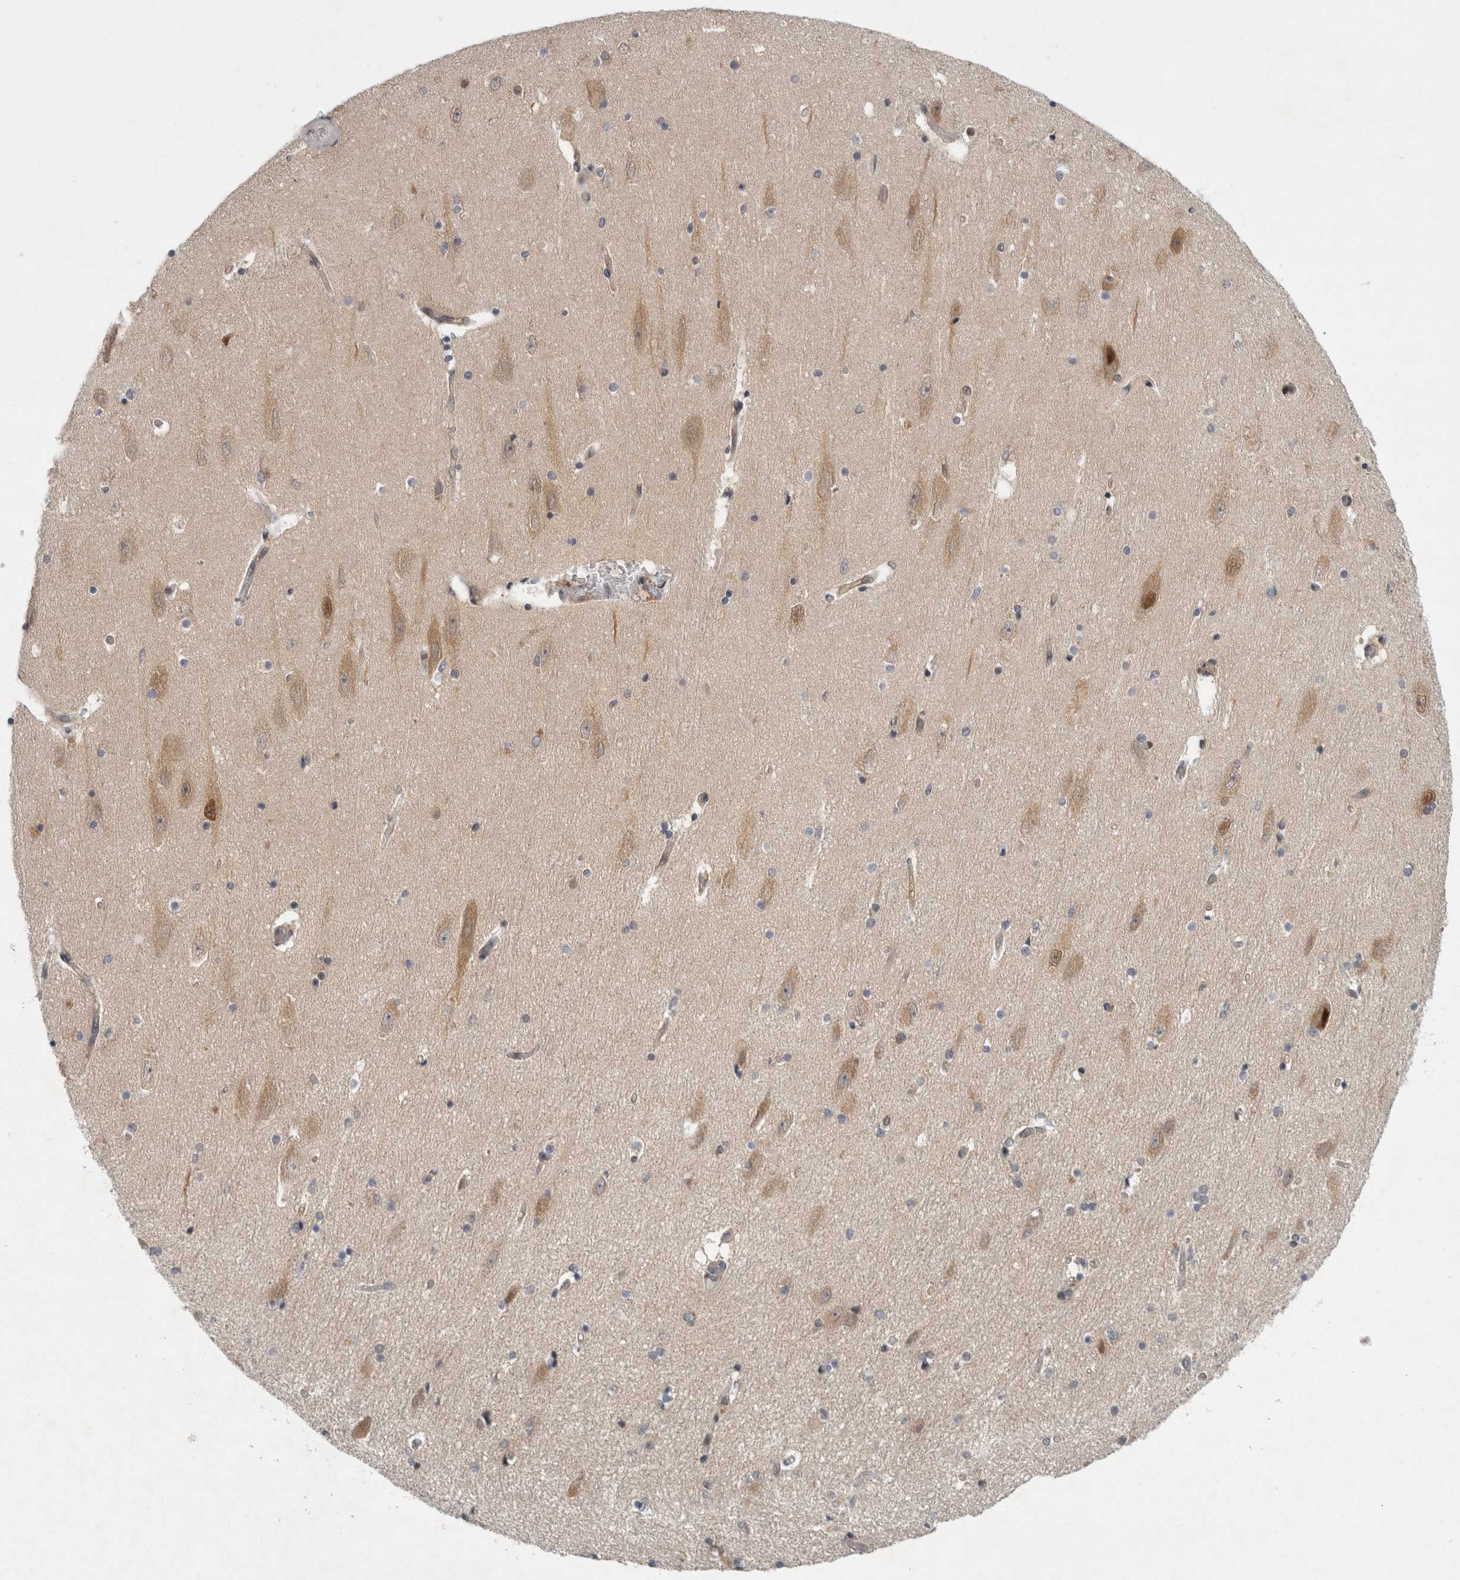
{"staining": {"intensity": "weak", "quantity": "<25%", "location": "cytoplasmic/membranous"}, "tissue": "hippocampus", "cell_type": "Glial cells", "image_type": "normal", "snomed": [{"axis": "morphology", "description": "Normal tissue, NOS"}, {"axis": "topography", "description": "Hippocampus"}], "caption": "The histopathology image shows no staining of glial cells in unremarkable hippocampus. Nuclei are stained in blue.", "gene": "PSMB2", "patient": {"sex": "female", "age": 54}}